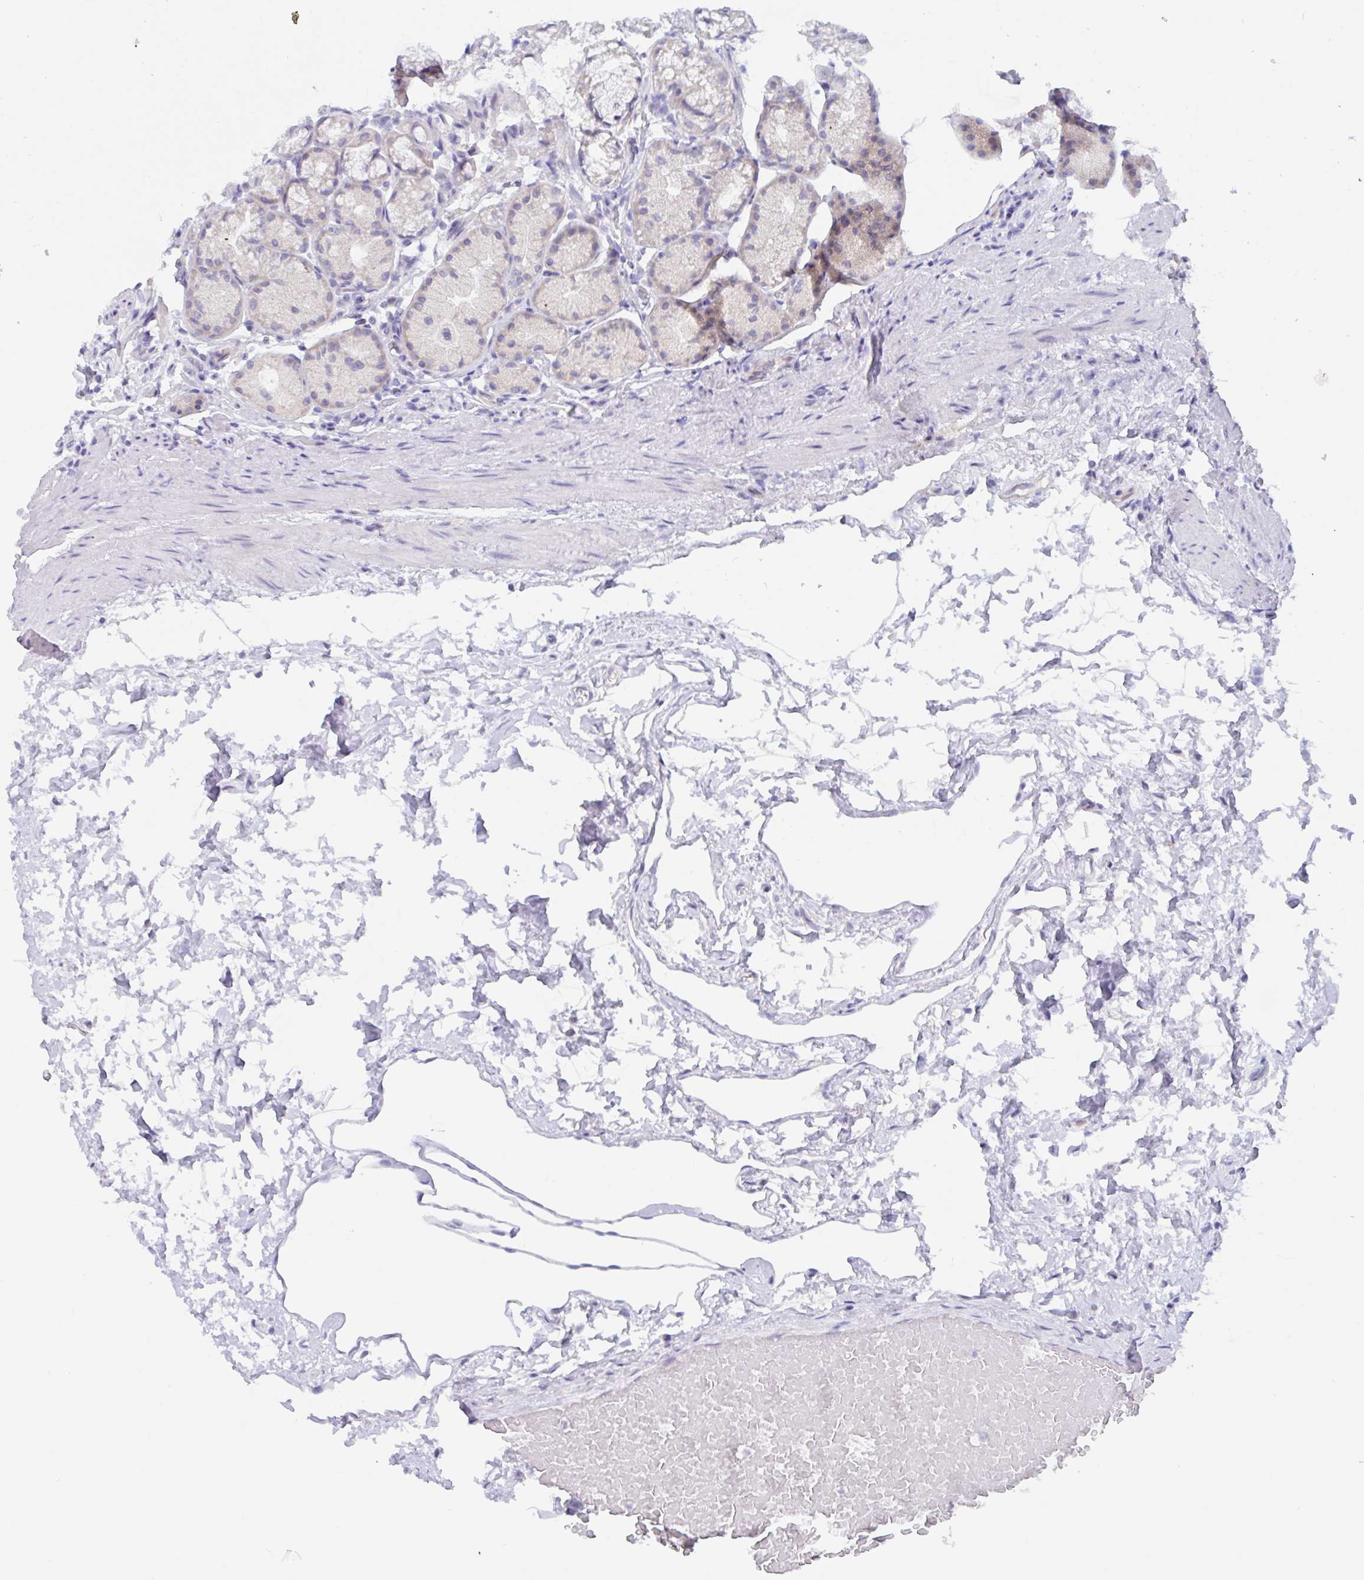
{"staining": {"intensity": "weak", "quantity": "<25%", "location": "cytoplasmic/membranous"}, "tissue": "stomach", "cell_type": "Glandular cells", "image_type": "normal", "snomed": [{"axis": "morphology", "description": "Normal tissue, NOS"}, {"axis": "topography", "description": "Stomach, lower"}], "caption": "Stomach was stained to show a protein in brown. There is no significant positivity in glandular cells. (DAB (3,3'-diaminobenzidine) immunohistochemistry (IHC) with hematoxylin counter stain).", "gene": "OR6N2", "patient": {"sex": "male", "age": 67}}